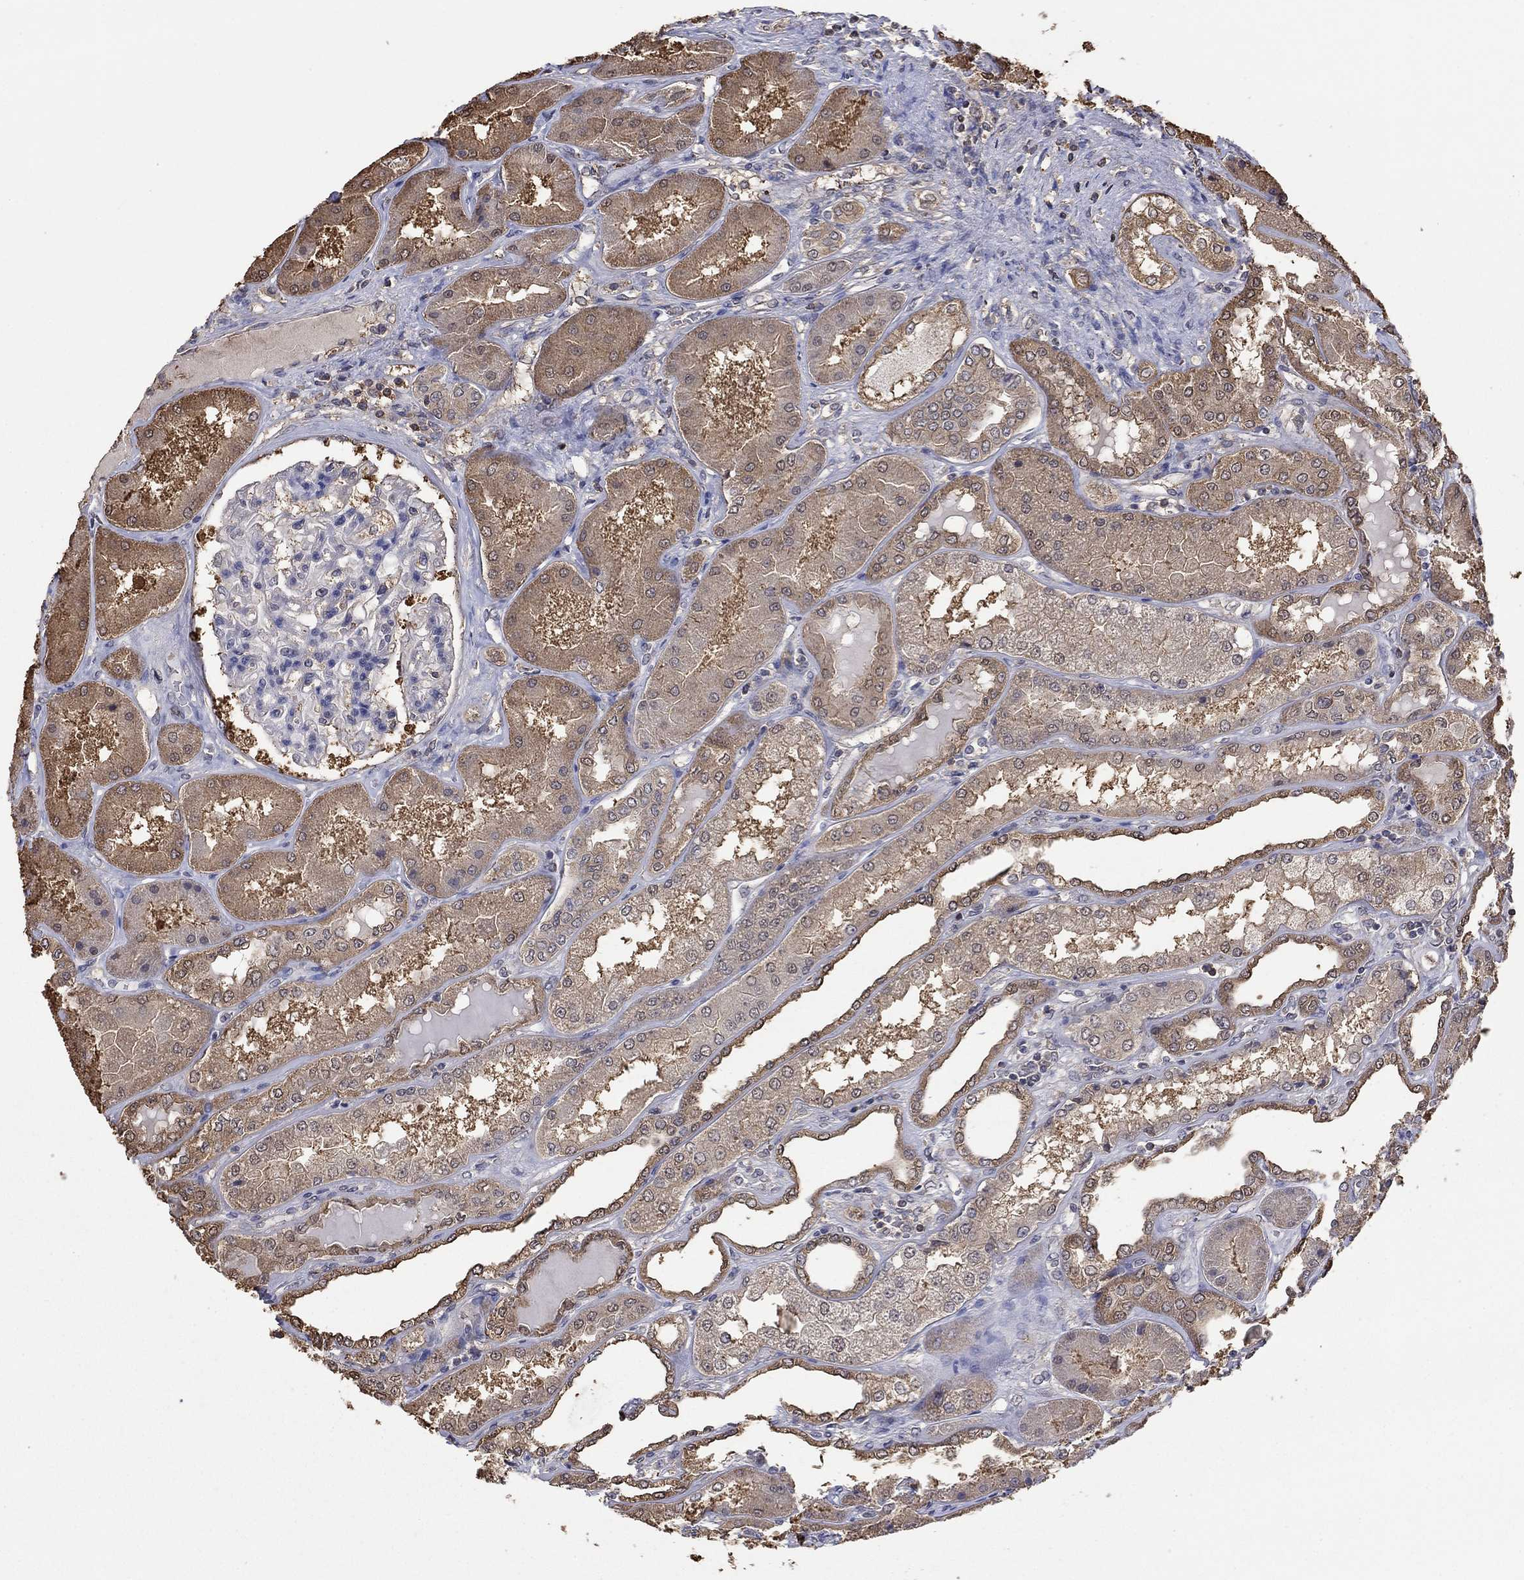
{"staining": {"intensity": "negative", "quantity": "none", "location": "none"}, "tissue": "kidney", "cell_type": "Cells in glomeruli", "image_type": "normal", "snomed": [{"axis": "morphology", "description": "Normal tissue, NOS"}, {"axis": "topography", "description": "Kidney"}], "caption": "An immunohistochemistry photomicrograph of normal kidney is shown. There is no staining in cells in glomeruli of kidney. (DAB immunohistochemistry (IHC), high magnification).", "gene": "RNF114", "patient": {"sex": "female", "age": 56}}